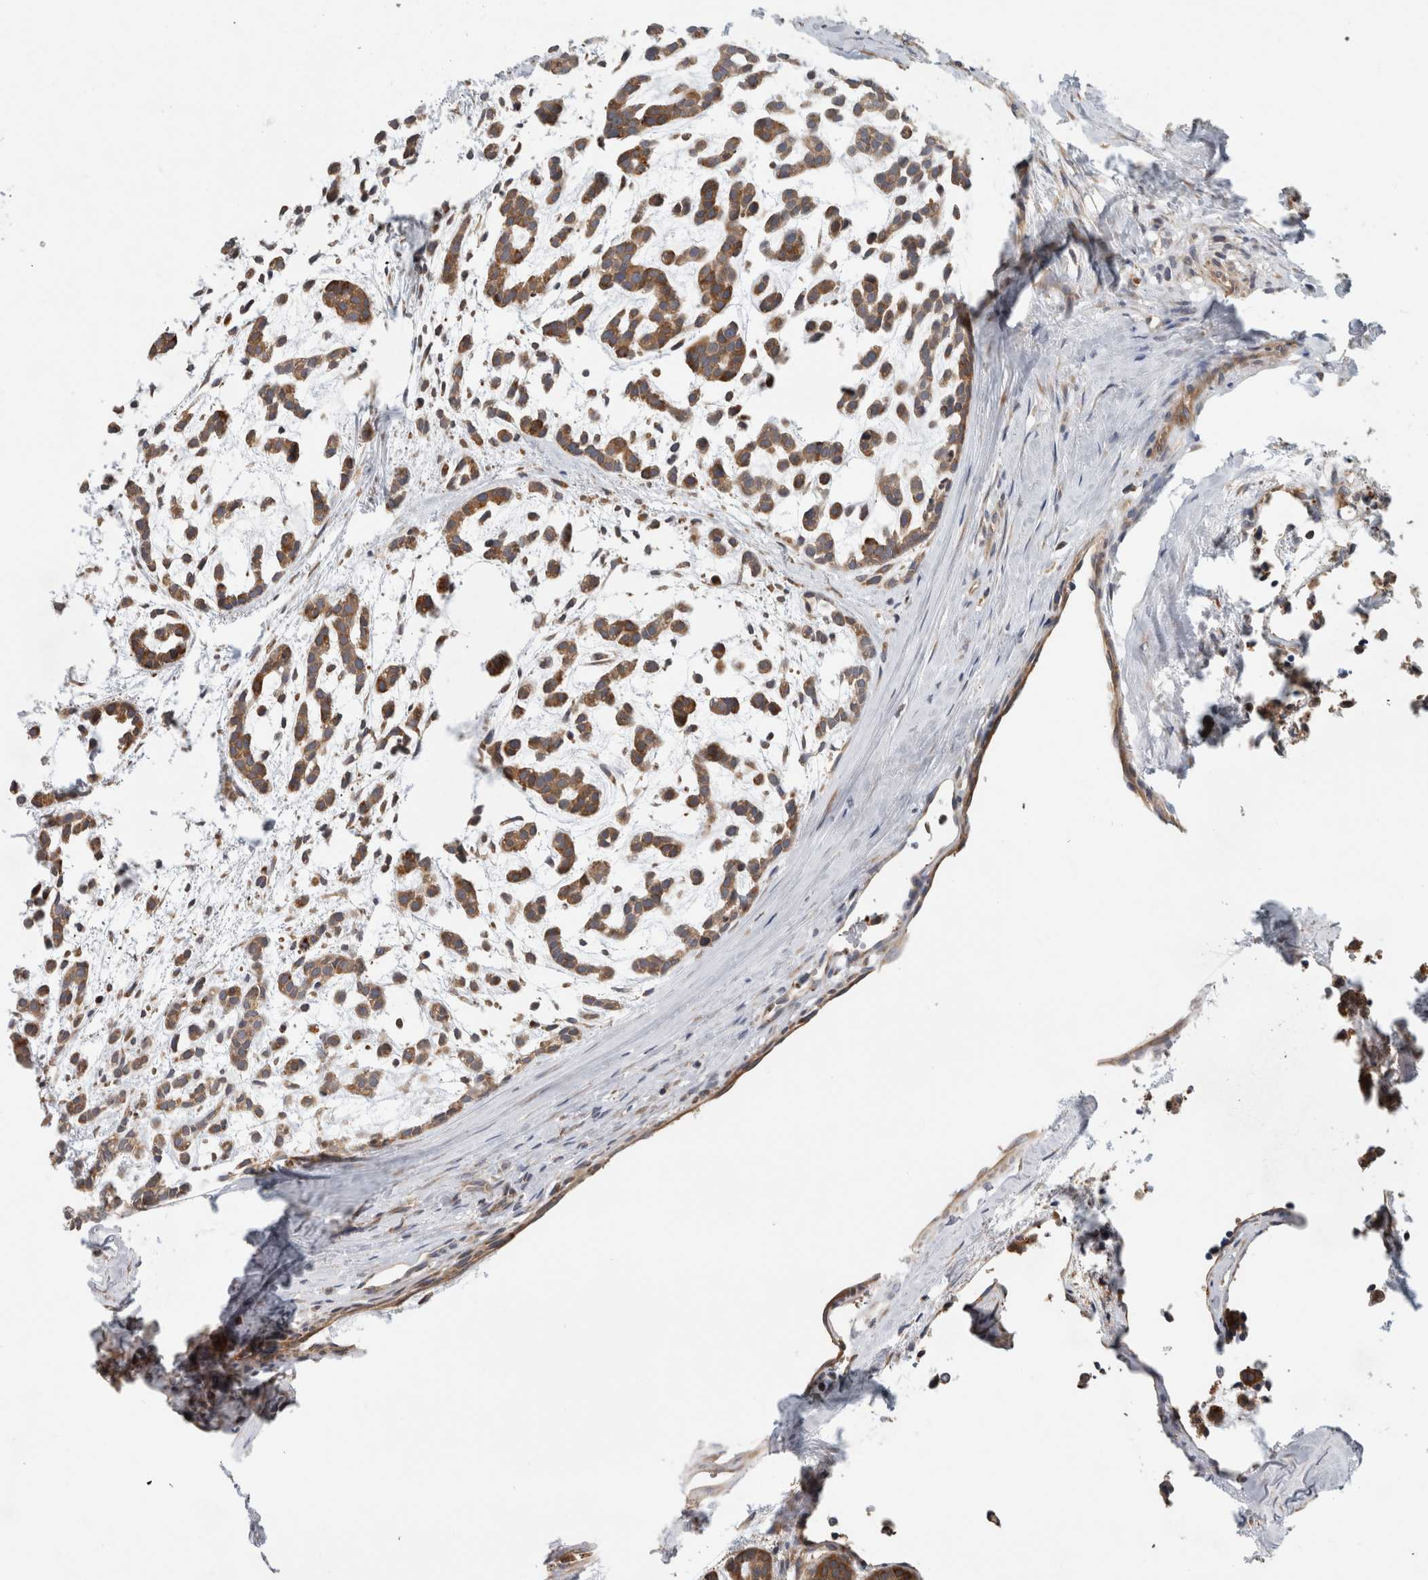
{"staining": {"intensity": "moderate", "quantity": ">75%", "location": "cytoplasmic/membranous"}, "tissue": "head and neck cancer", "cell_type": "Tumor cells", "image_type": "cancer", "snomed": [{"axis": "morphology", "description": "Adenocarcinoma, NOS"}, {"axis": "morphology", "description": "Adenoma, NOS"}, {"axis": "topography", "description": "Head-Neck"}], "caption": "Human head and neck cancer stained for a protein (brown) exhibits moderate cytoplasmic/membranous positive expression in approximately >75% of tumor cells.", "gene": "PARP6", "patient": {"sex": "female", "age": 55}}